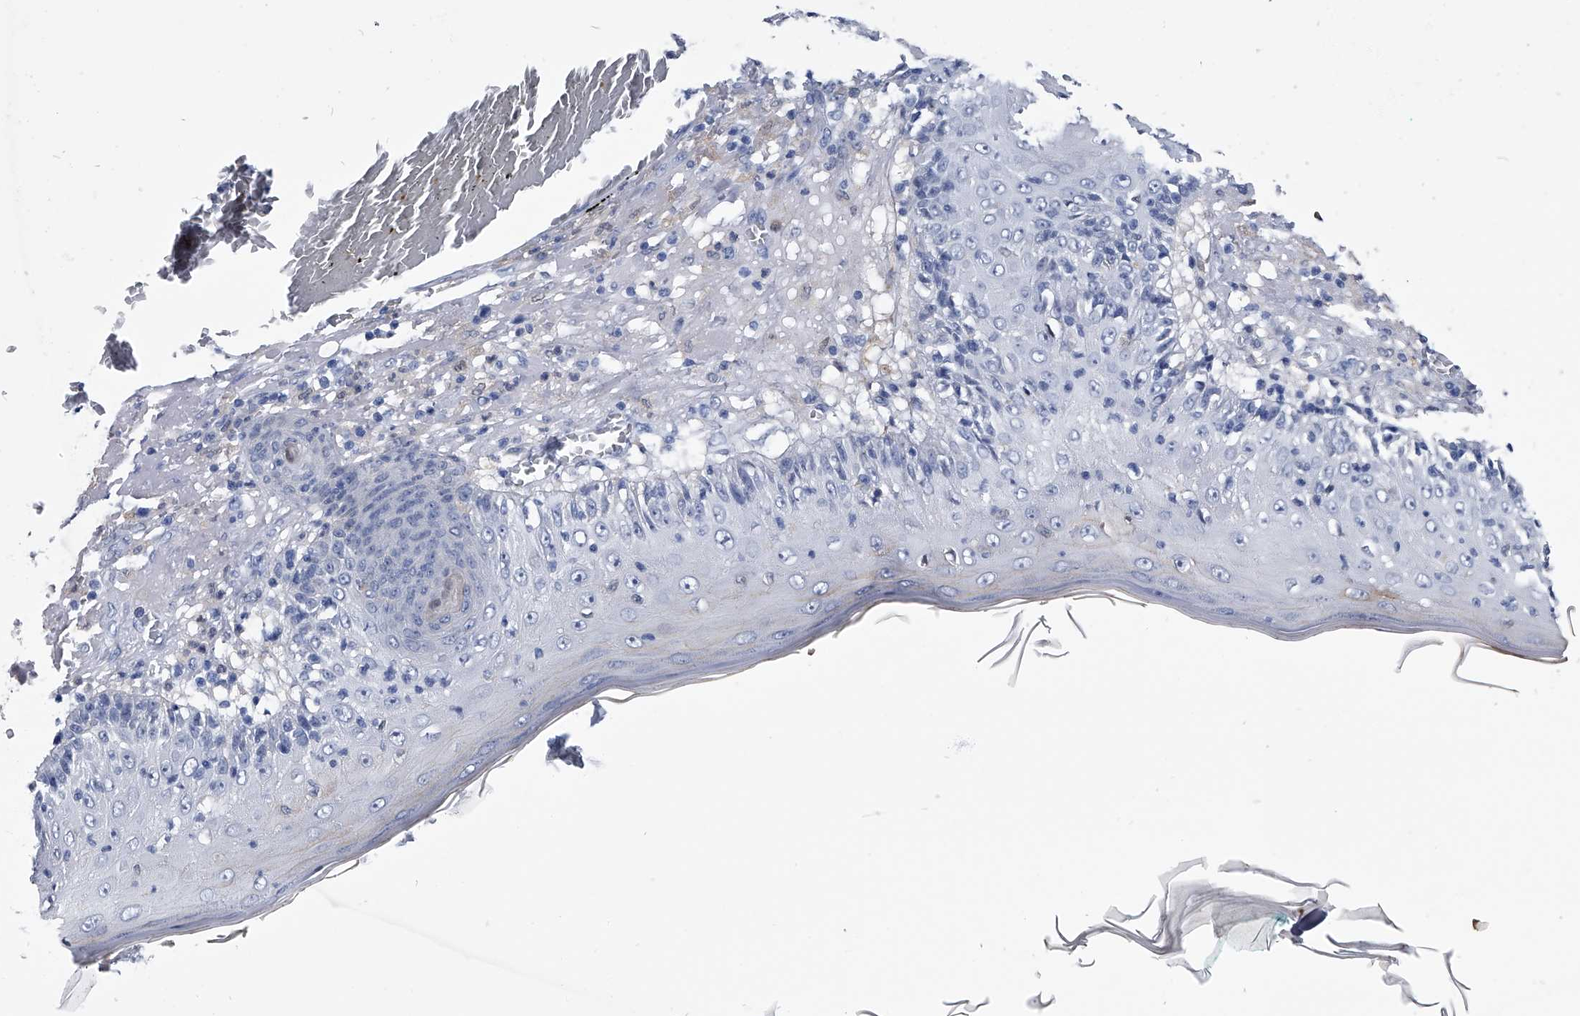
{"staining": {"intensity": "negative", "quantity": "none", "location": "none"}, "tissue": "skin cancer", "cell_type": "Tumor cells", "image_type": "cancer", "snomed": [{"axis": "morphology", "description": "Squamous cell carcinoma, NOS"}, {"axis": "topography", "description": "Skin"}], "caption": "Immunohistochemistry (IHC) image of skin cancer stained for a protein (brown), which exhibits no staining in tumor cells.", "gene": "PDXK", "patient": {"sex": "female", "age": 88}}